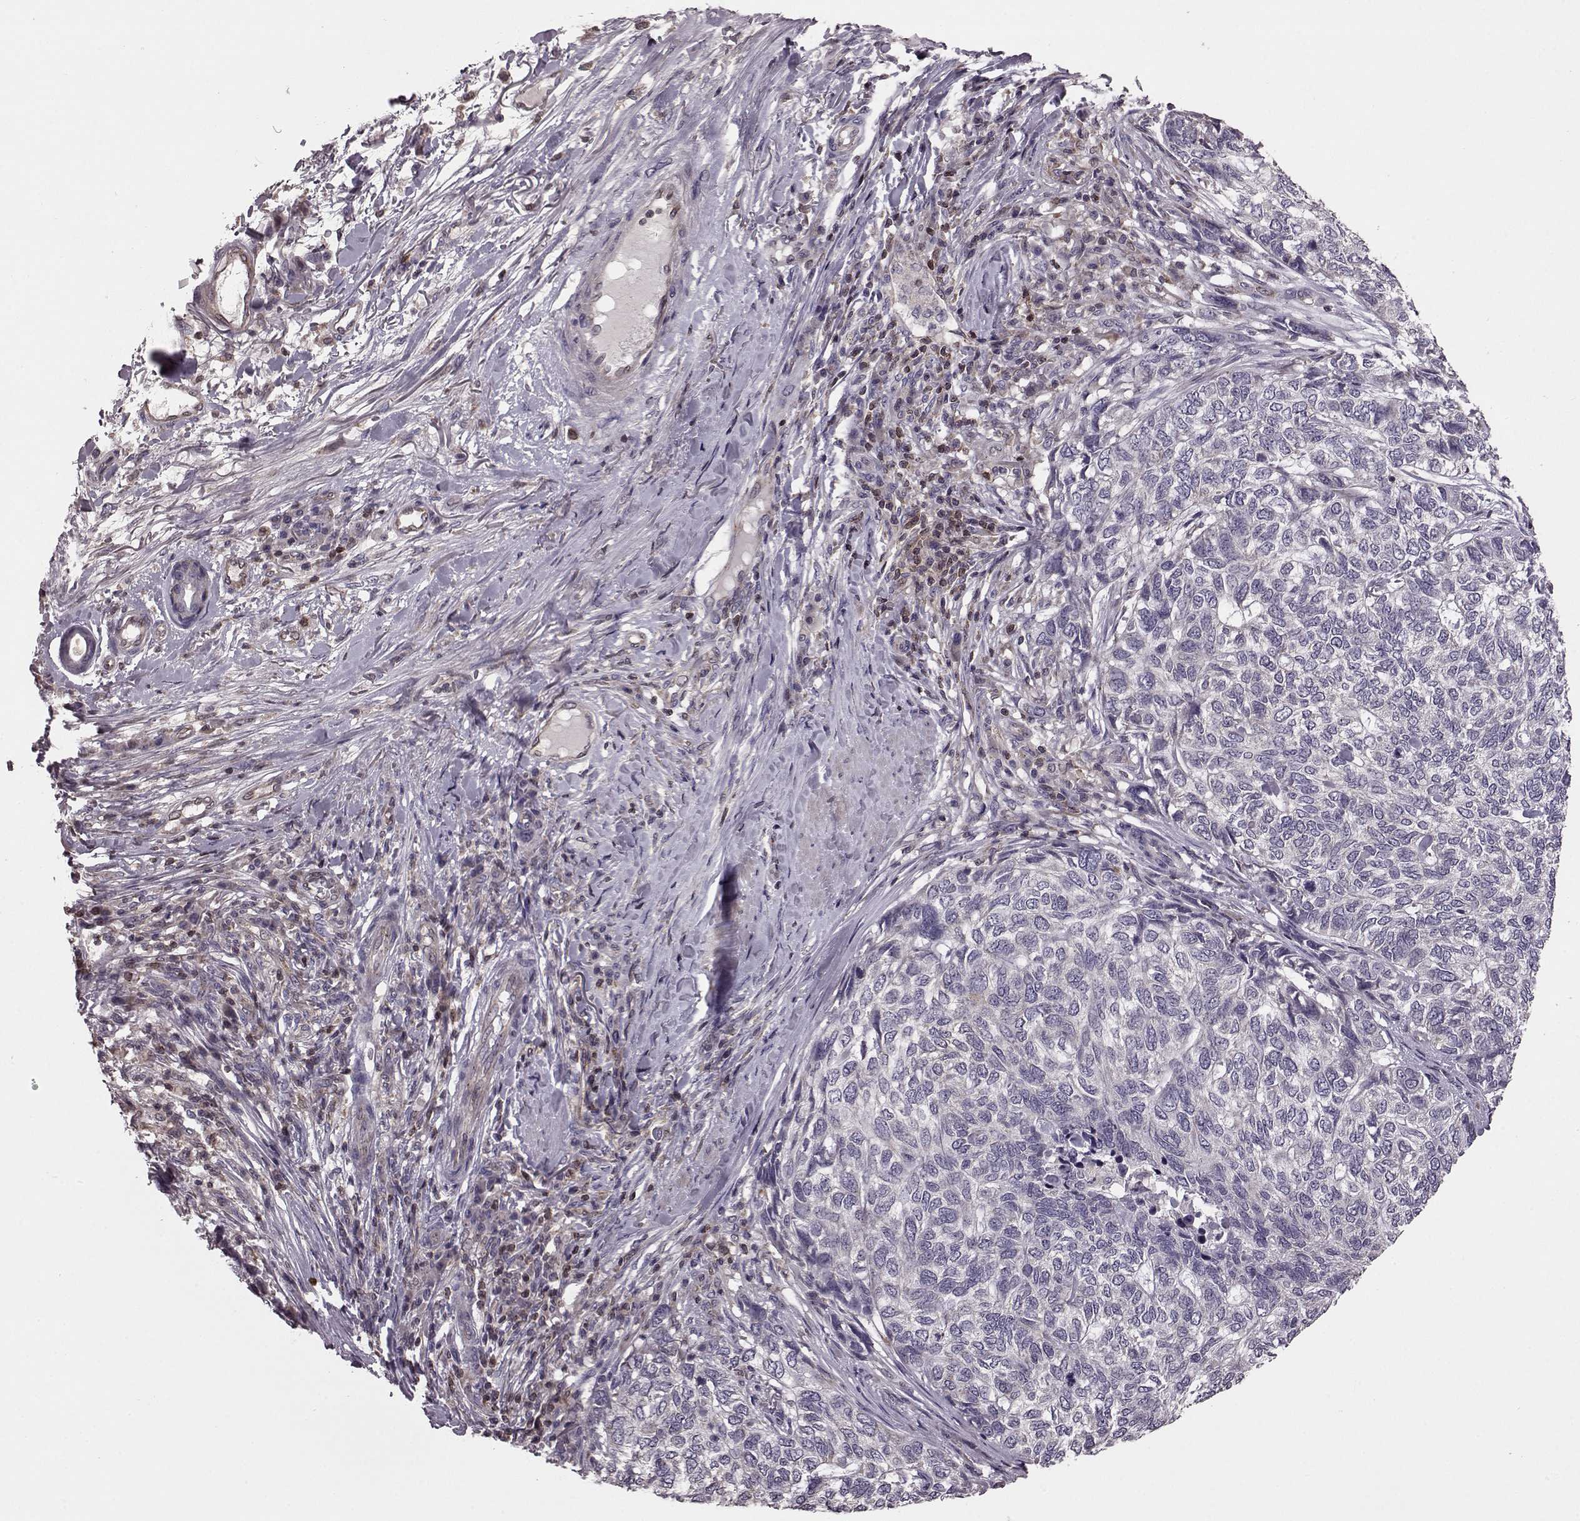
{"staining": {"intensity": "negative", "quantity": "none", "location": "none"}, "tissue": "skin cancer", "cell_type": "Tumor cells", "image_type": "cancer", "snomed": [{"axis": "morphology", "description": "Basal cell carcinoma"}, {"axis": "topography", "description": "Skin"}], "caption": "The immunohistochemistry micrograph has no significant staining in tumor cells of skin basal cell carcinoma tissue. The staining was performed using DAB (3,3'-diaminobenzidine) to visualize the protein expression in brown, while the nuclei were stained in blue with hematoxylin (Magnification: 20x).", "gene": "CDC42SE1", "patient": {"sex": "female", "age": 65}}